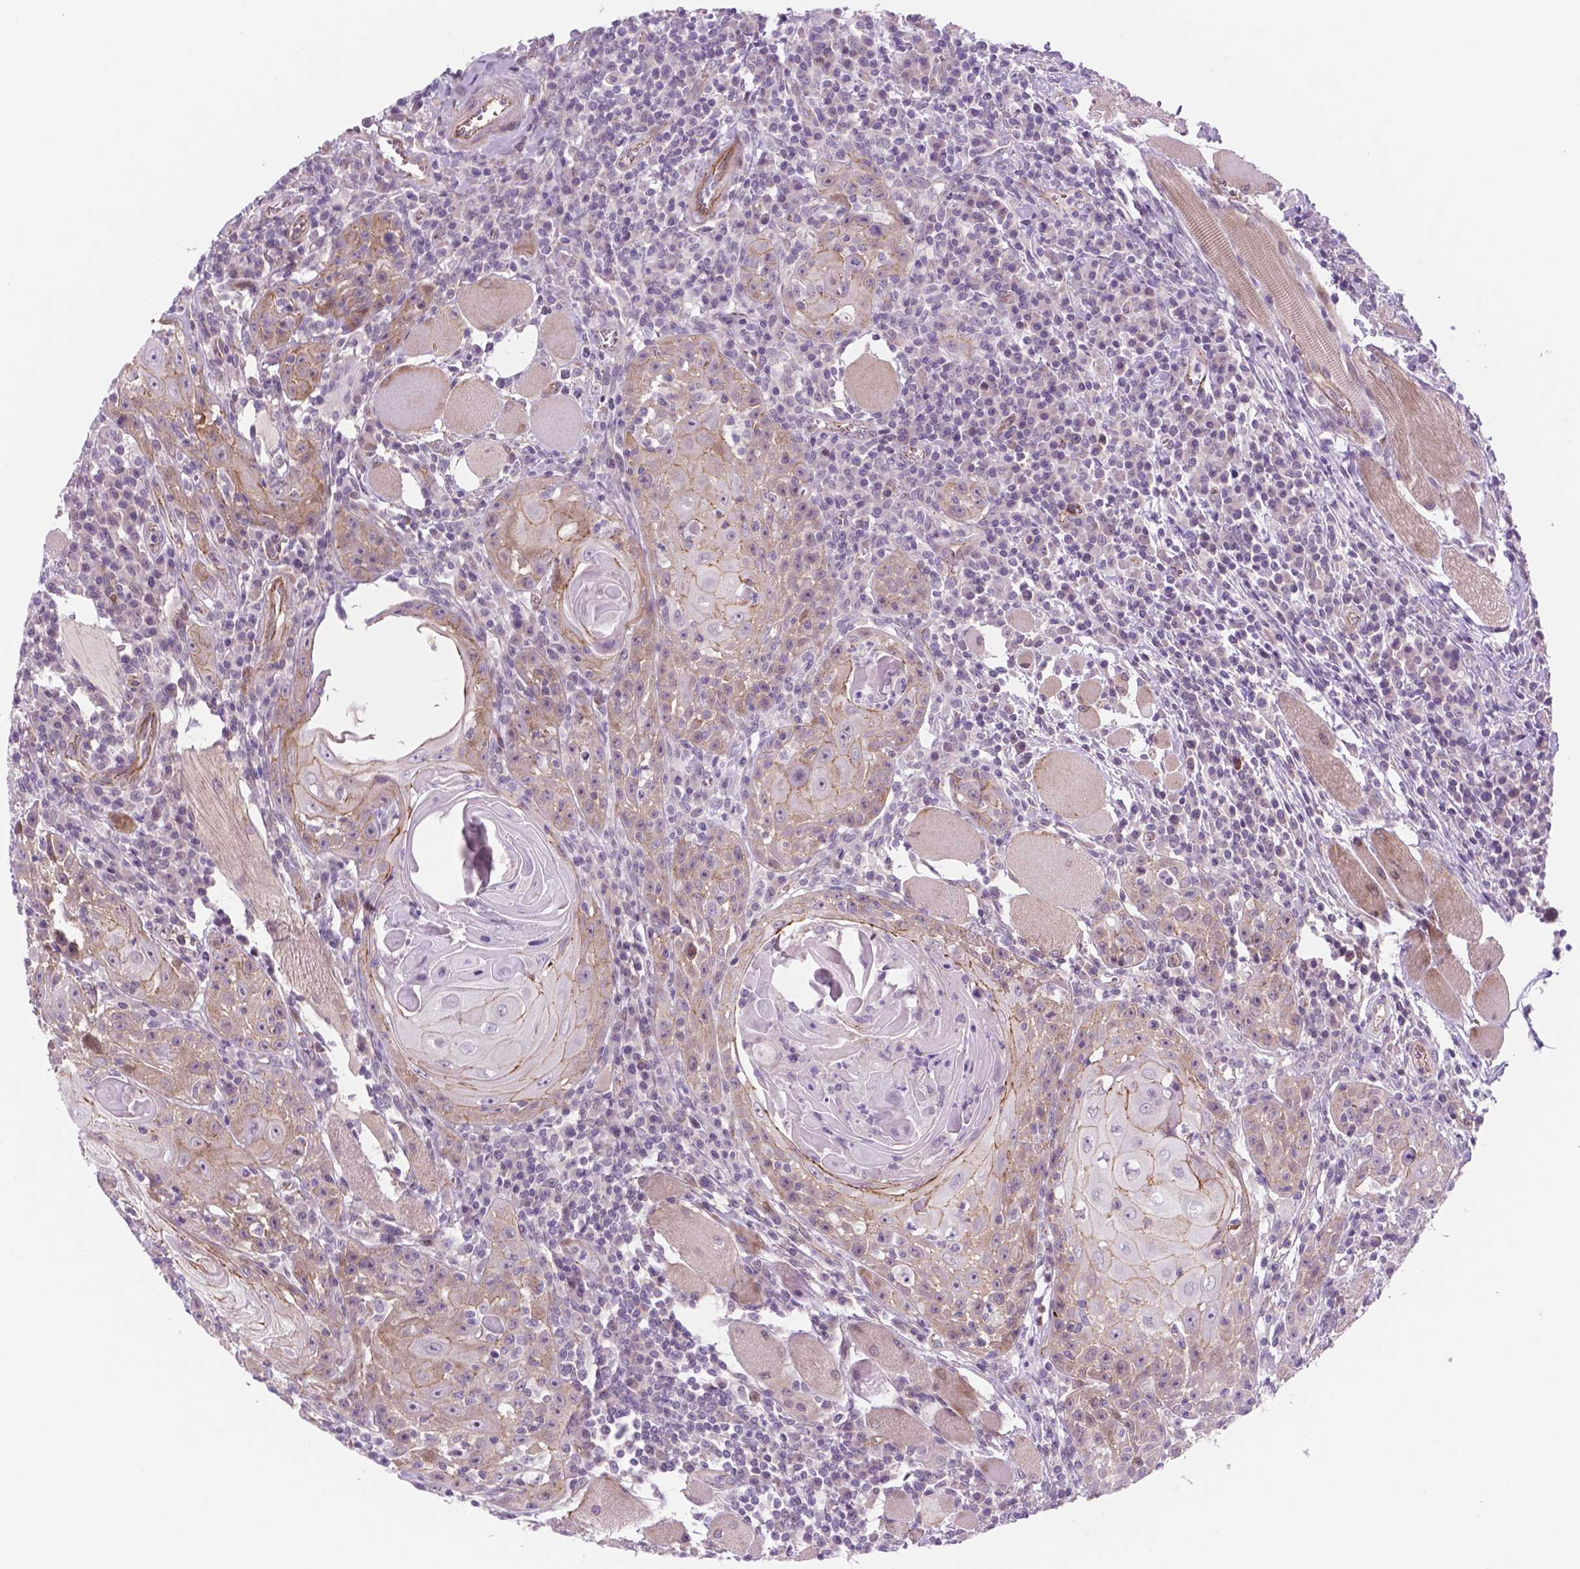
{"staining": {"intensity": "moderate", "quantity": "25%-75%", "location": "cytoplasmic/membranous"}, "tissue": "head and neck cancer", "cell_type": "Tumor cells", "image_type": "cancer", "snomed": [{"axis": "morphology", "description": "Squamous cell carcinoma, NOS"}, {"axis": "topography", "description": "Head-Neck"}], "caption": "There is medium levels of moderate cytoplasmic/membranous positivity in tumor cells of squamous cell carcinoma (head and neck), as demonstrated by immunohistochemical staining (brown color).", "gene": "RND3", "patient": {"sex": "male", "age": 52}}